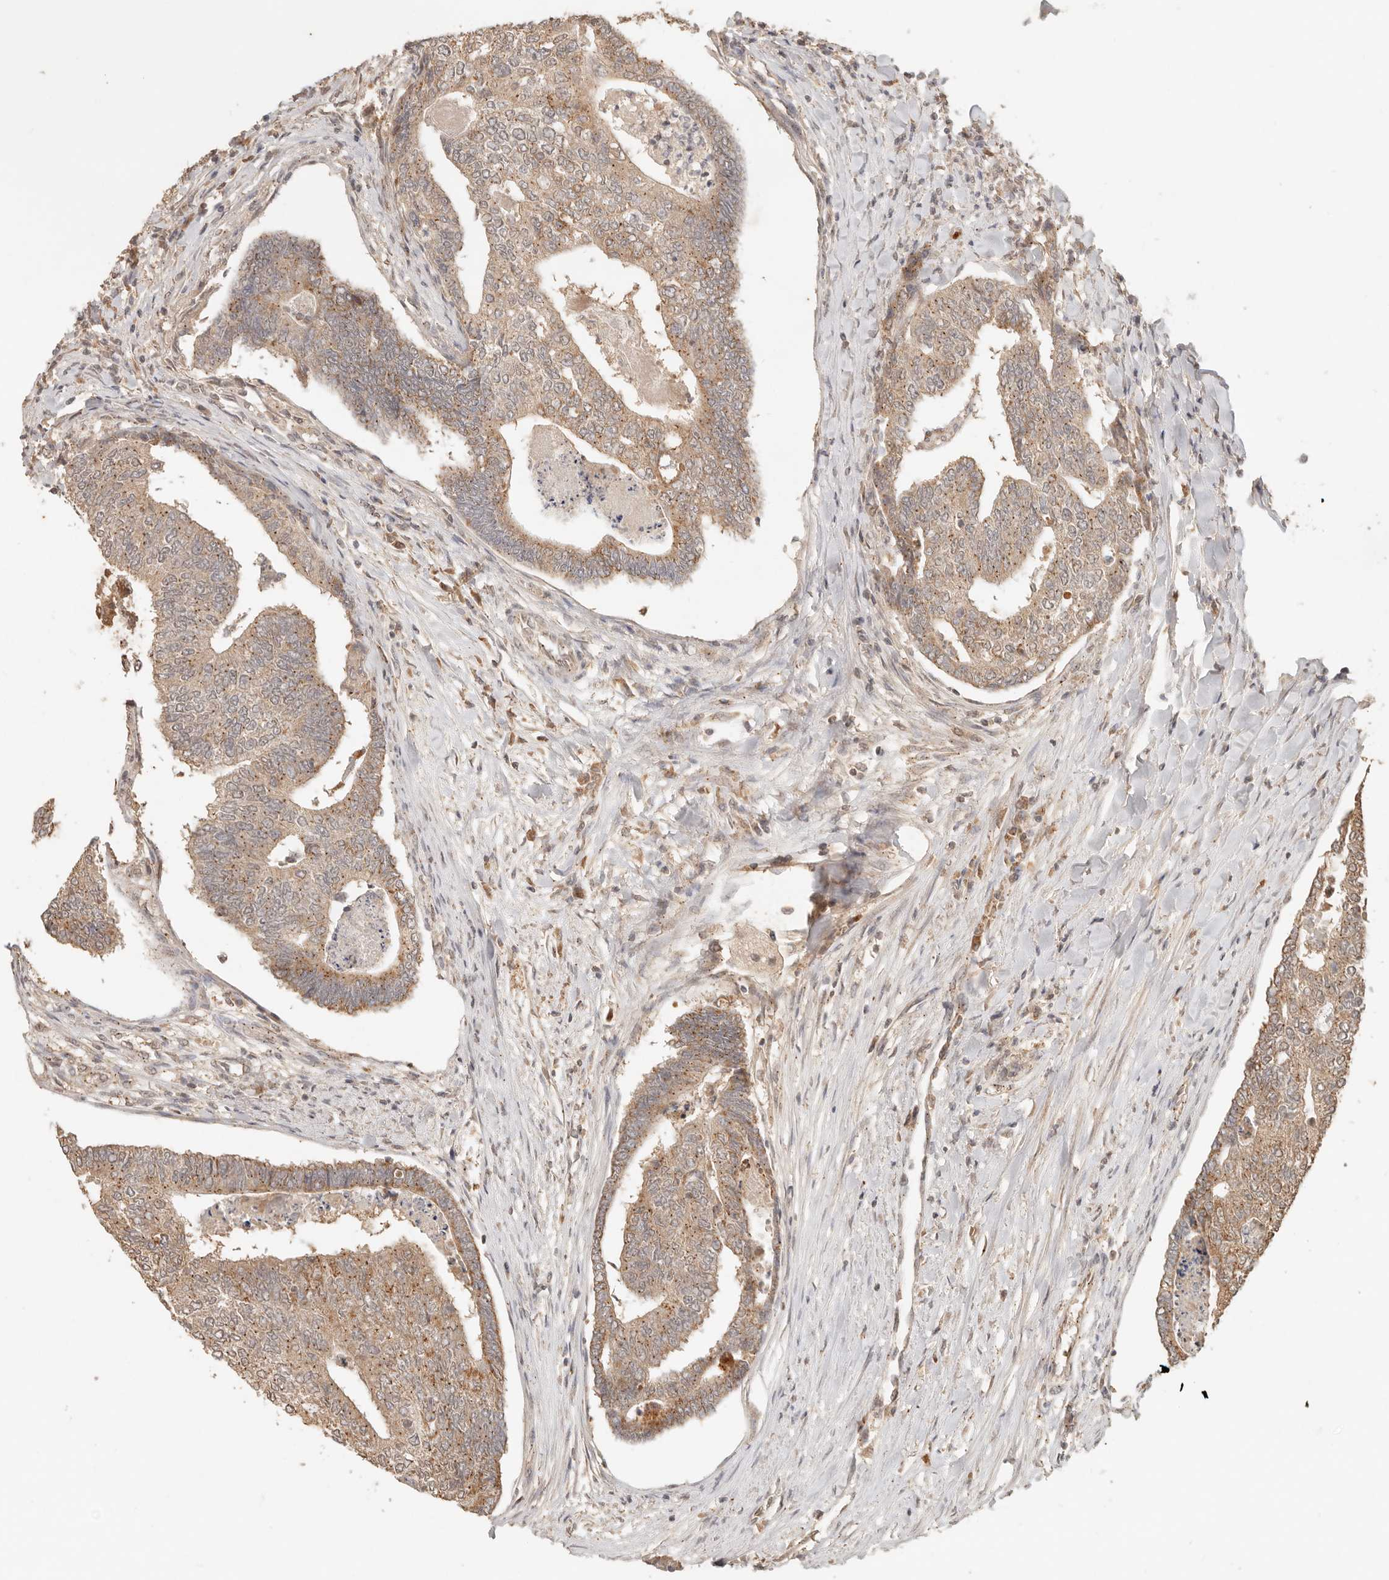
{"staining": {"intensity": "moderate", "quantity": ">75%", "location": "cytoplasmic/membranous"}, "tissue": "colorectal cancer", "cell_type": "Tumor cells", "image_type": "cancer", "snomed": [{"axis": "morphology", "description": "Adenocarcinoma, NOS"}, {"axis": "topography", "description": "Colon"}], "caption": "Brown immunohistochemical staining in human adenocarcinoma (colorectal) reveals moderate cytoplasmic/membranous staining in about >75% of tumor cells.", "gene": "LMO4", "patient": {"sex": "female", "age": 67}}